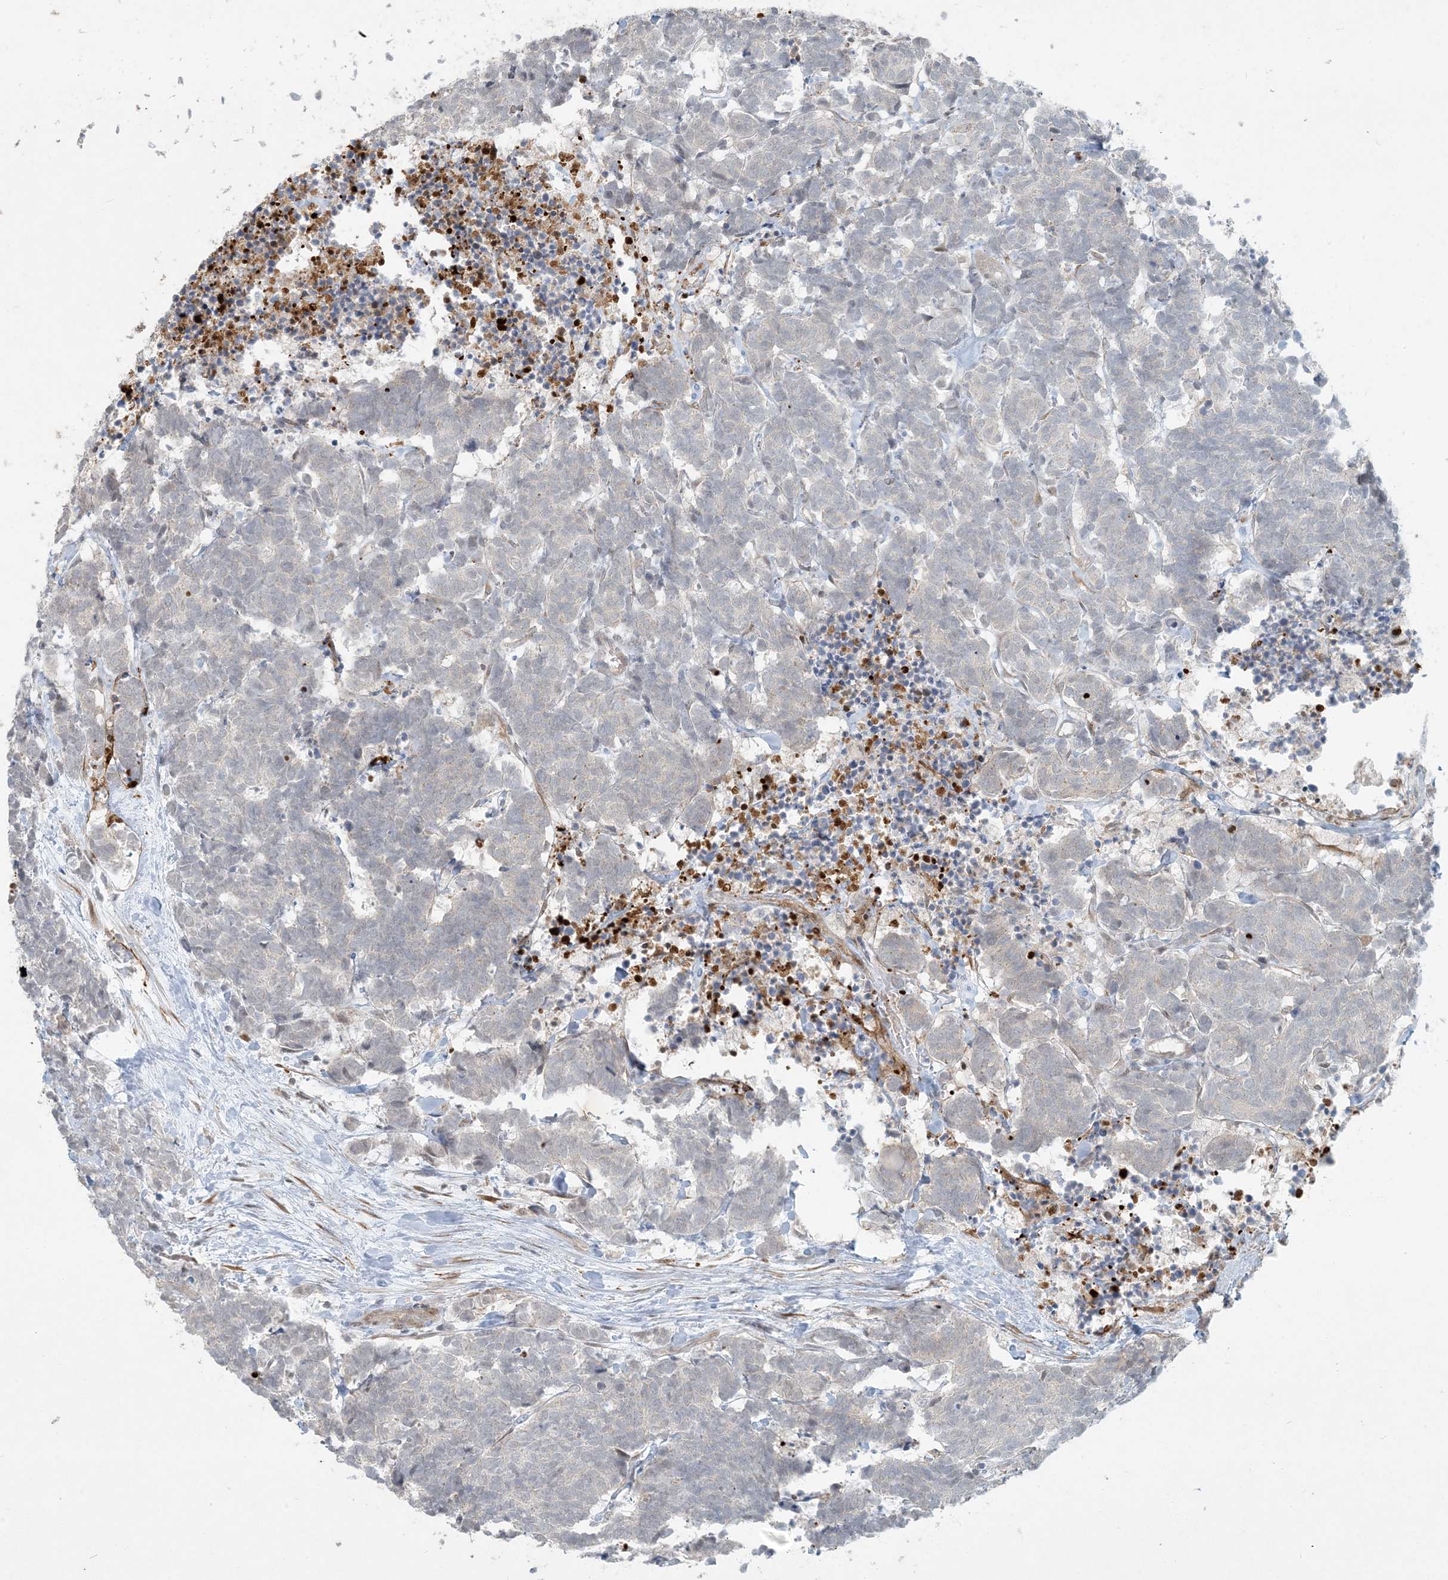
{"staining": {"intensity": "negative", "quantity": "none", "location": "none"}, "tissue": "carcinoid", "cell_type": "Tumor cells", "image_type": "cancer", "snomed": [{"axis": "morphology", "description": "Carcinoma, NOS"}, {"axis": "morphology", "description": "Carcinoid, malignant, NOS"}, {"axis": "topography", "description": "Urinary bladder"}], "caption": "IHC micrograph of carcinoma stained for a protein (brown), which demonstrates no staining in tumor cells. (DAB immunohistochemistry, high magnification).", "gene": "BCORL1", "patient": {"sex": "male", "age": 57}}